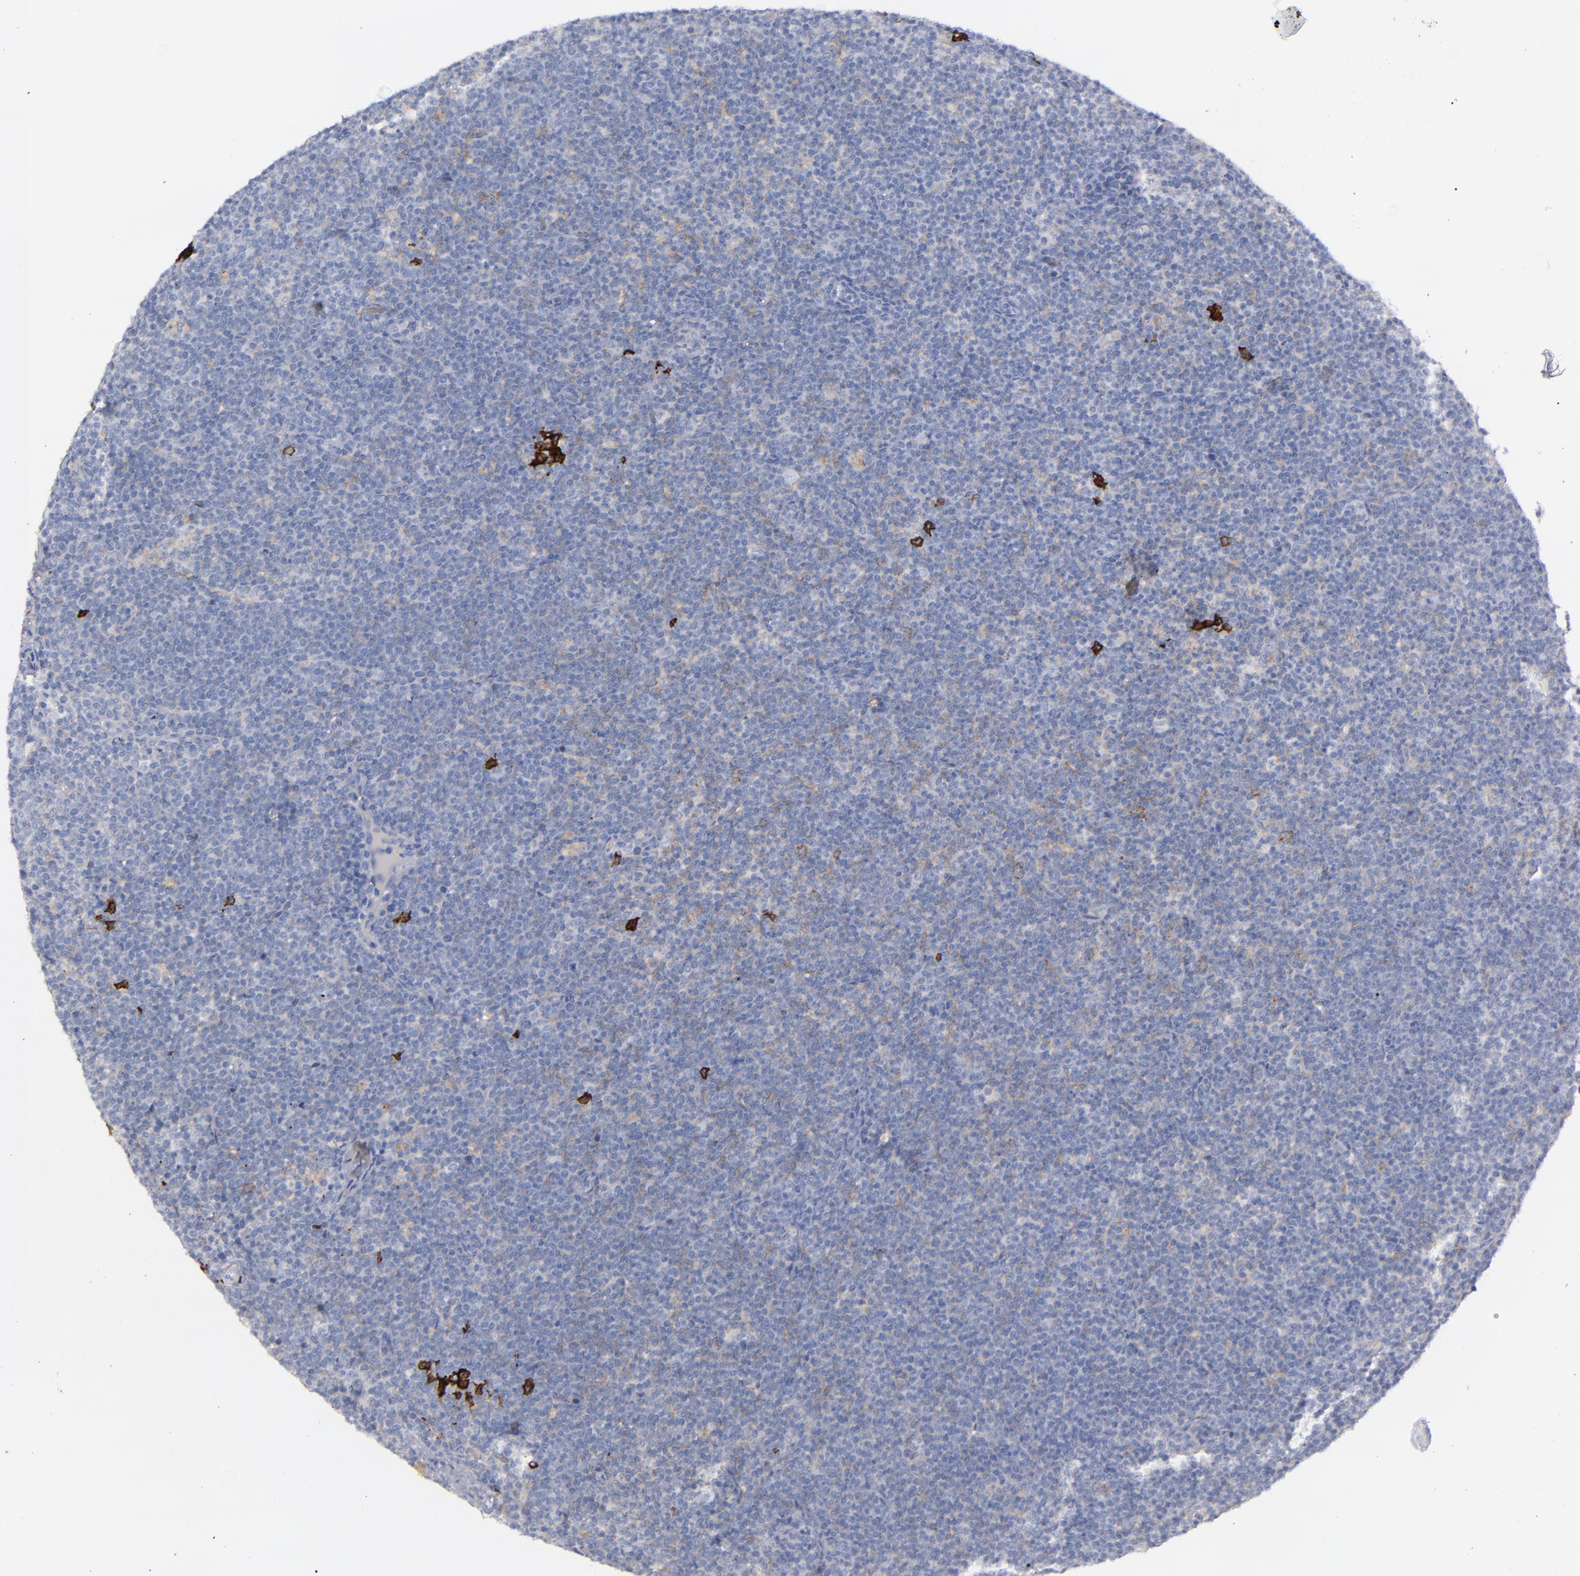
{"staining": {"intensity": "strong", "quantity": "<25%", "location": "cytoplasmic/membranous"}, "tissue": "lymphoma", "cell_type": "Tumor cells", "image_type": "cancer", "snomed": [{"axis": "morphology", "description": "Malignant lymphoma, non-Hodgkin's type, High grade"}, {"axis": "topography", "description": "Lymph node"}], "caption": "Brown immunohistochemical staining in human lymphoma shows strong cytoplasmic/membranous expression in approximately <25% of tumor cells.", "gene": "CD38", "patient": {"sex": "female", "age": 58}}